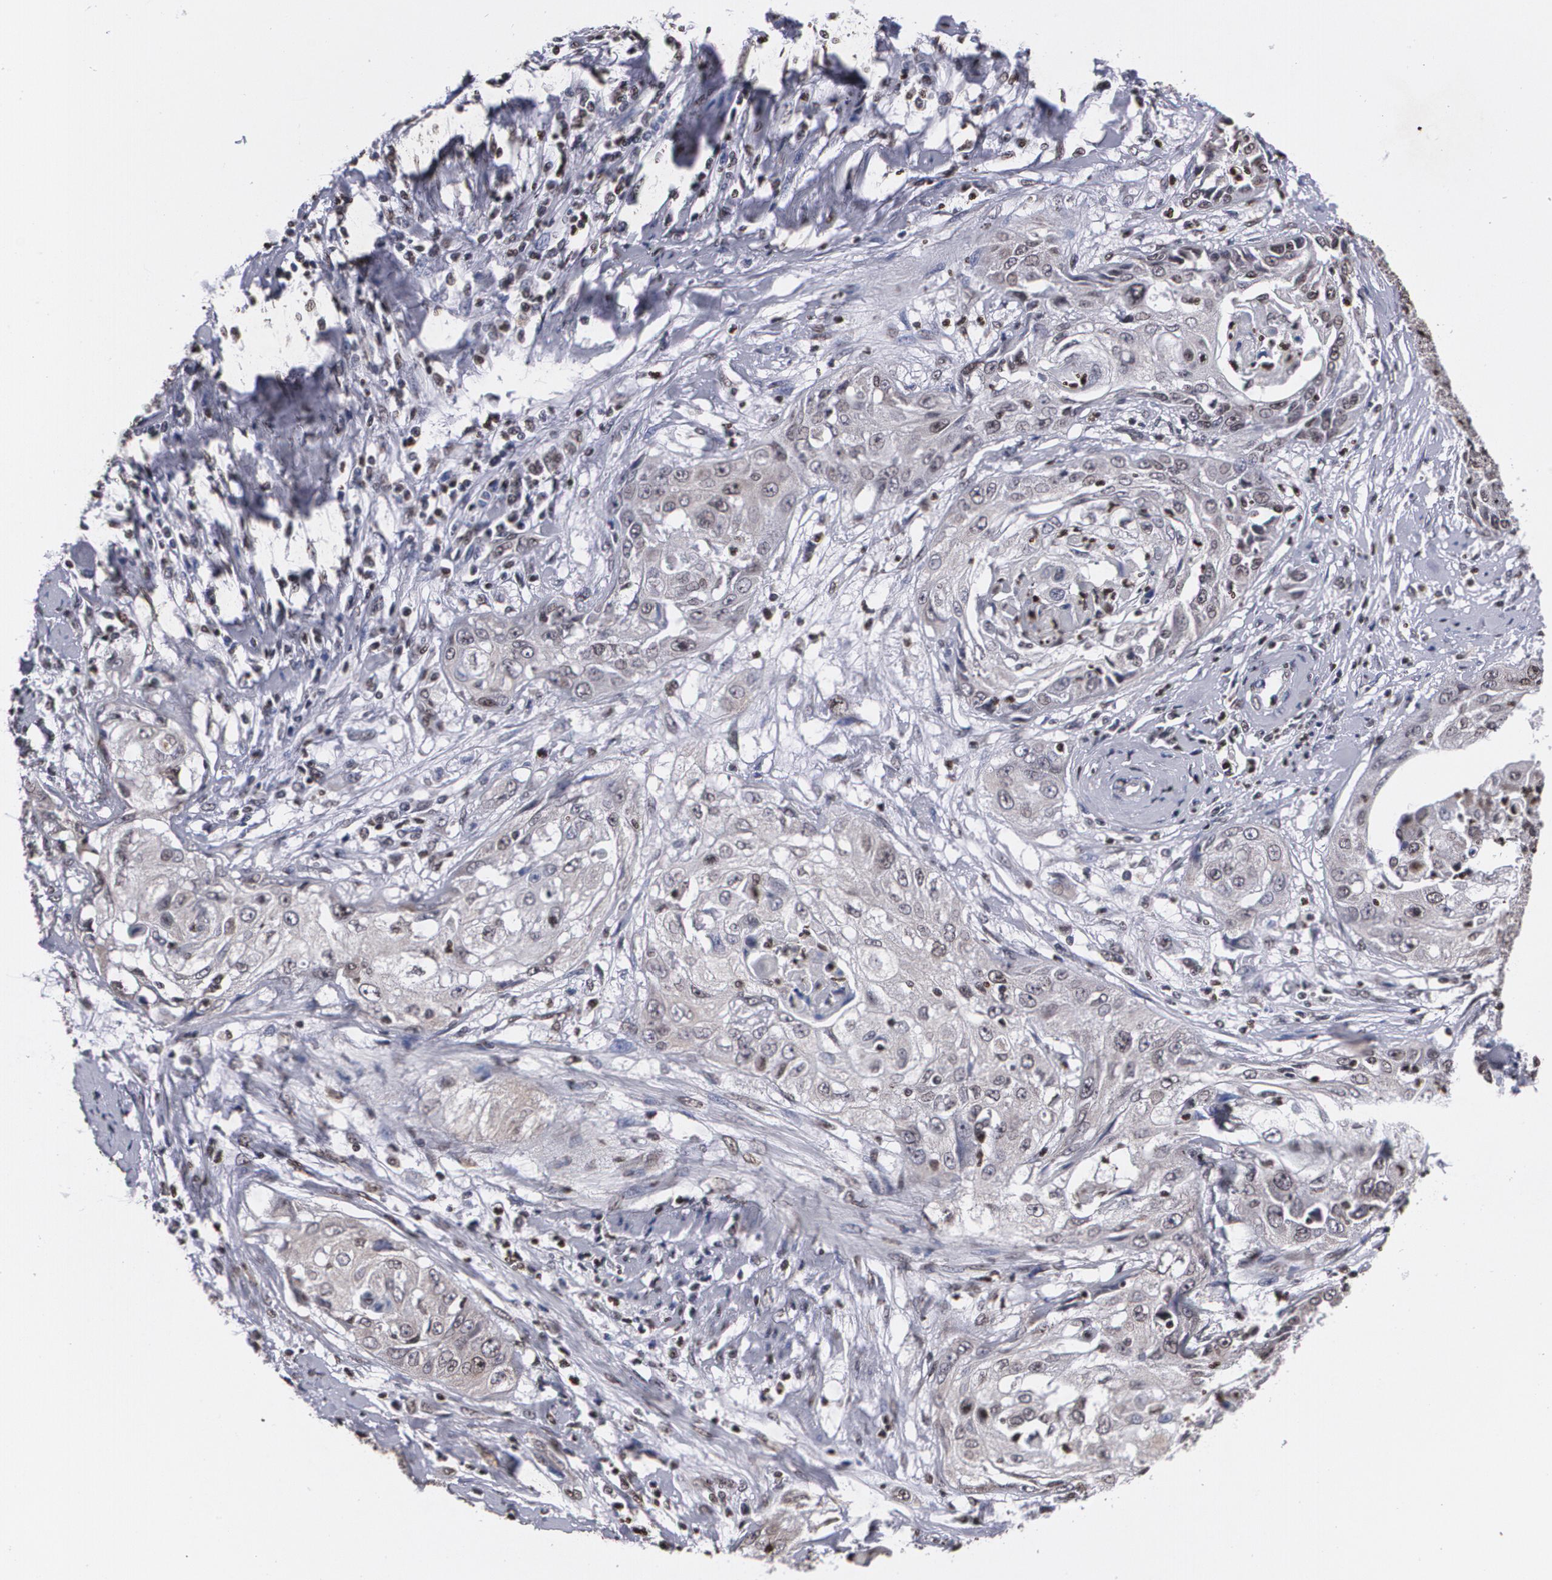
{"staining": {"intensity": "weak", "quantity": "<25%", "location": "cytoplasmic/membranous"}, "tissue": "cervical cancer", "cell_type": "Tumor cells", "image_type": "cancer", "snomed": [{"axis": "morphology", "description": "Squamous cell carcinoma, NOS"}, {"axis": "topography", "description": "Cervix"}], "caption": "Immunohistochemical staining of cervical cancer (squamous cell carcinoma) reveals no significant expression in tumor cells.", "gene": "MVP", "patient": {"sex": "female", "age": 64}}